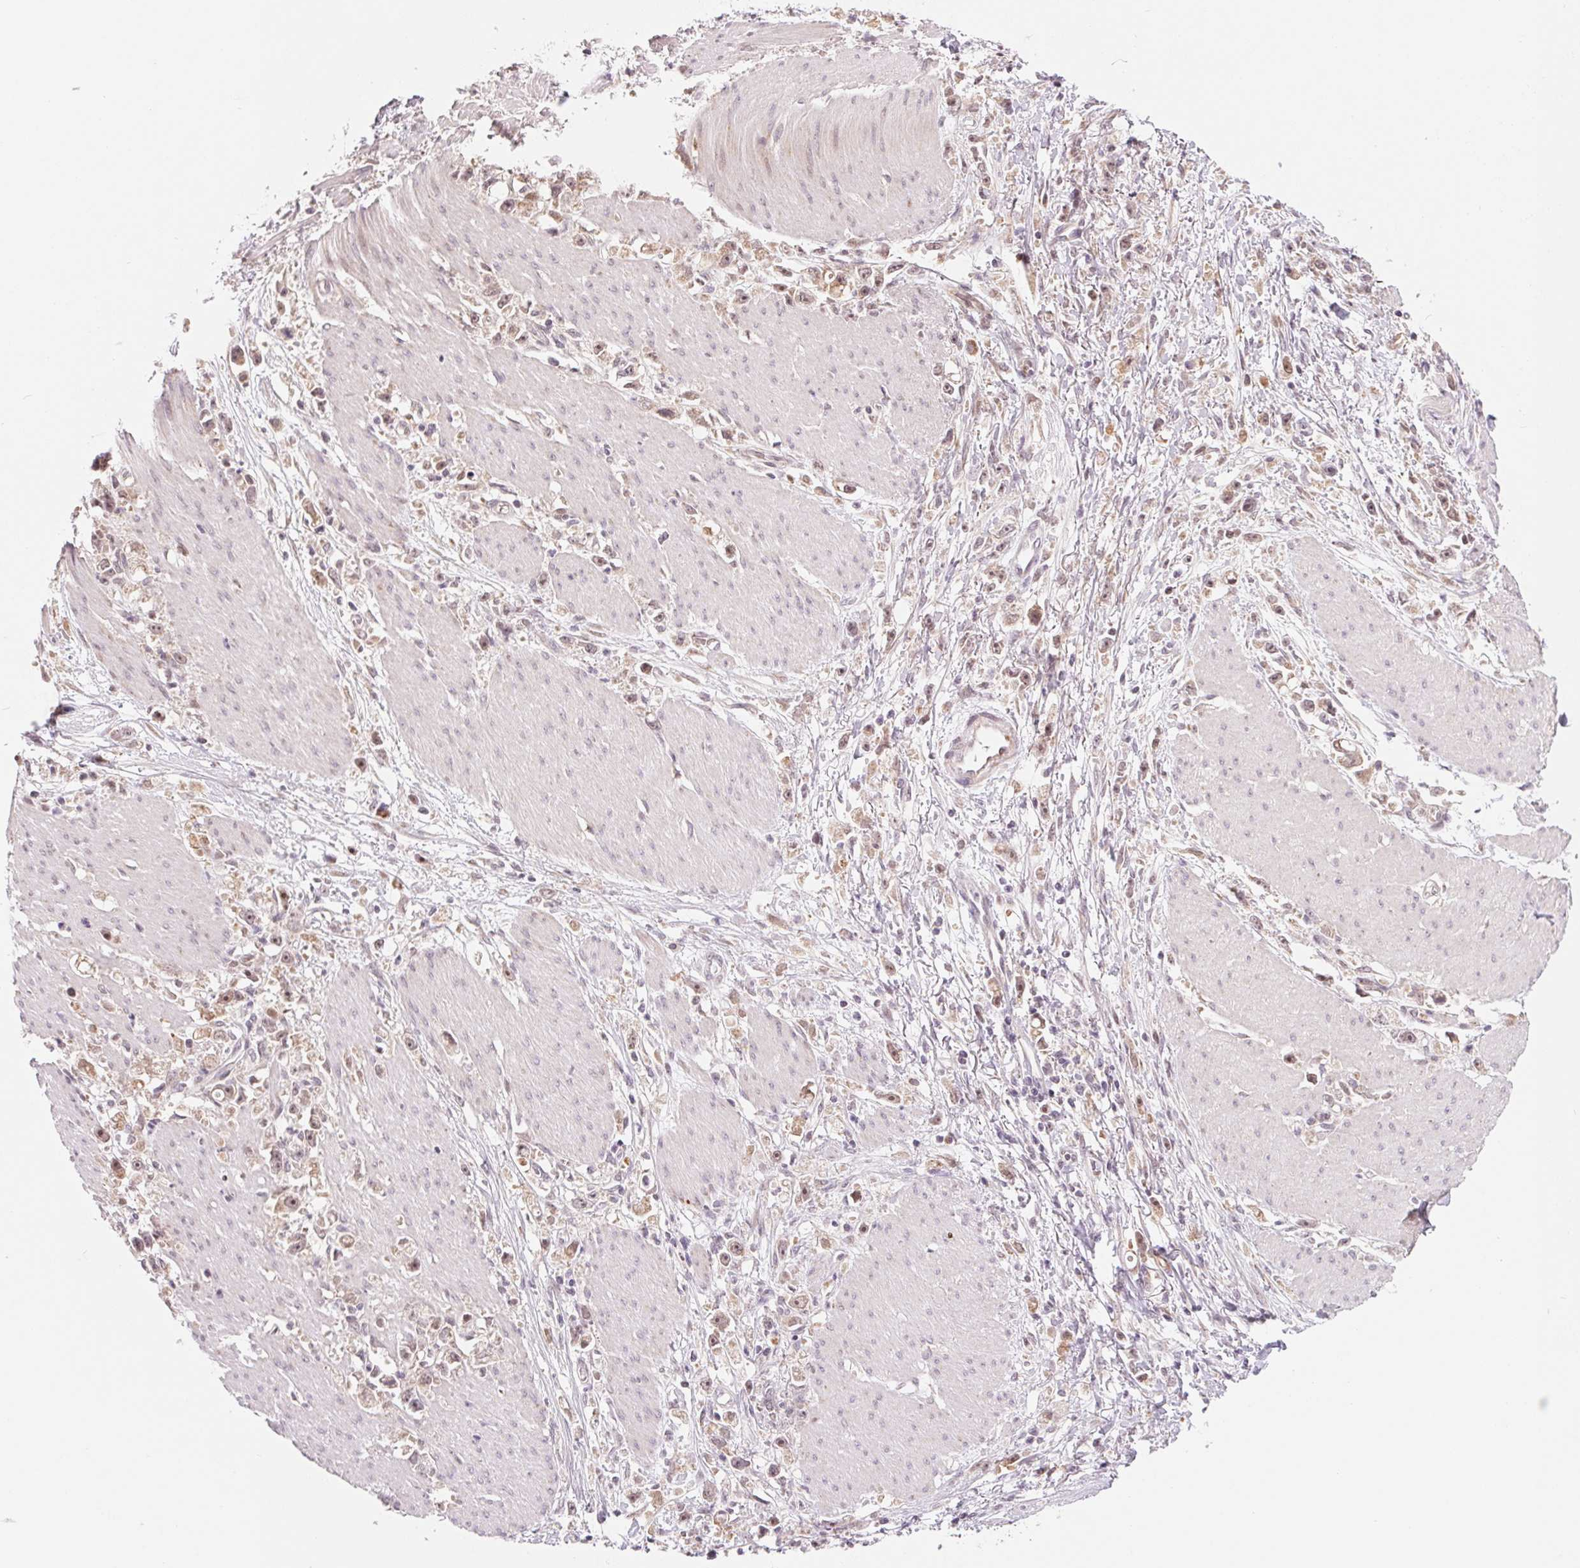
{"staining": {"intensity": "moderate", "quantity": "25%-75%", "location": "nuclear"}, "tissue": "stomach cancer", "cell_type": "Tumor cells", "image_type": "cancer", "snomed": [{"axis": "morphology", "description": "Adenocarcinoma, NOS"}, {"axis": "topography", "description": "Stomach"}], "caption": "Human adenocarcinoma (stomach) stained for a protein (brown) reveals moderate nuclear positive staining in about 25%-75% of tumor cells.", "gene": "ARHGAP32", "patient": {"sex": "female", "age": 59}}